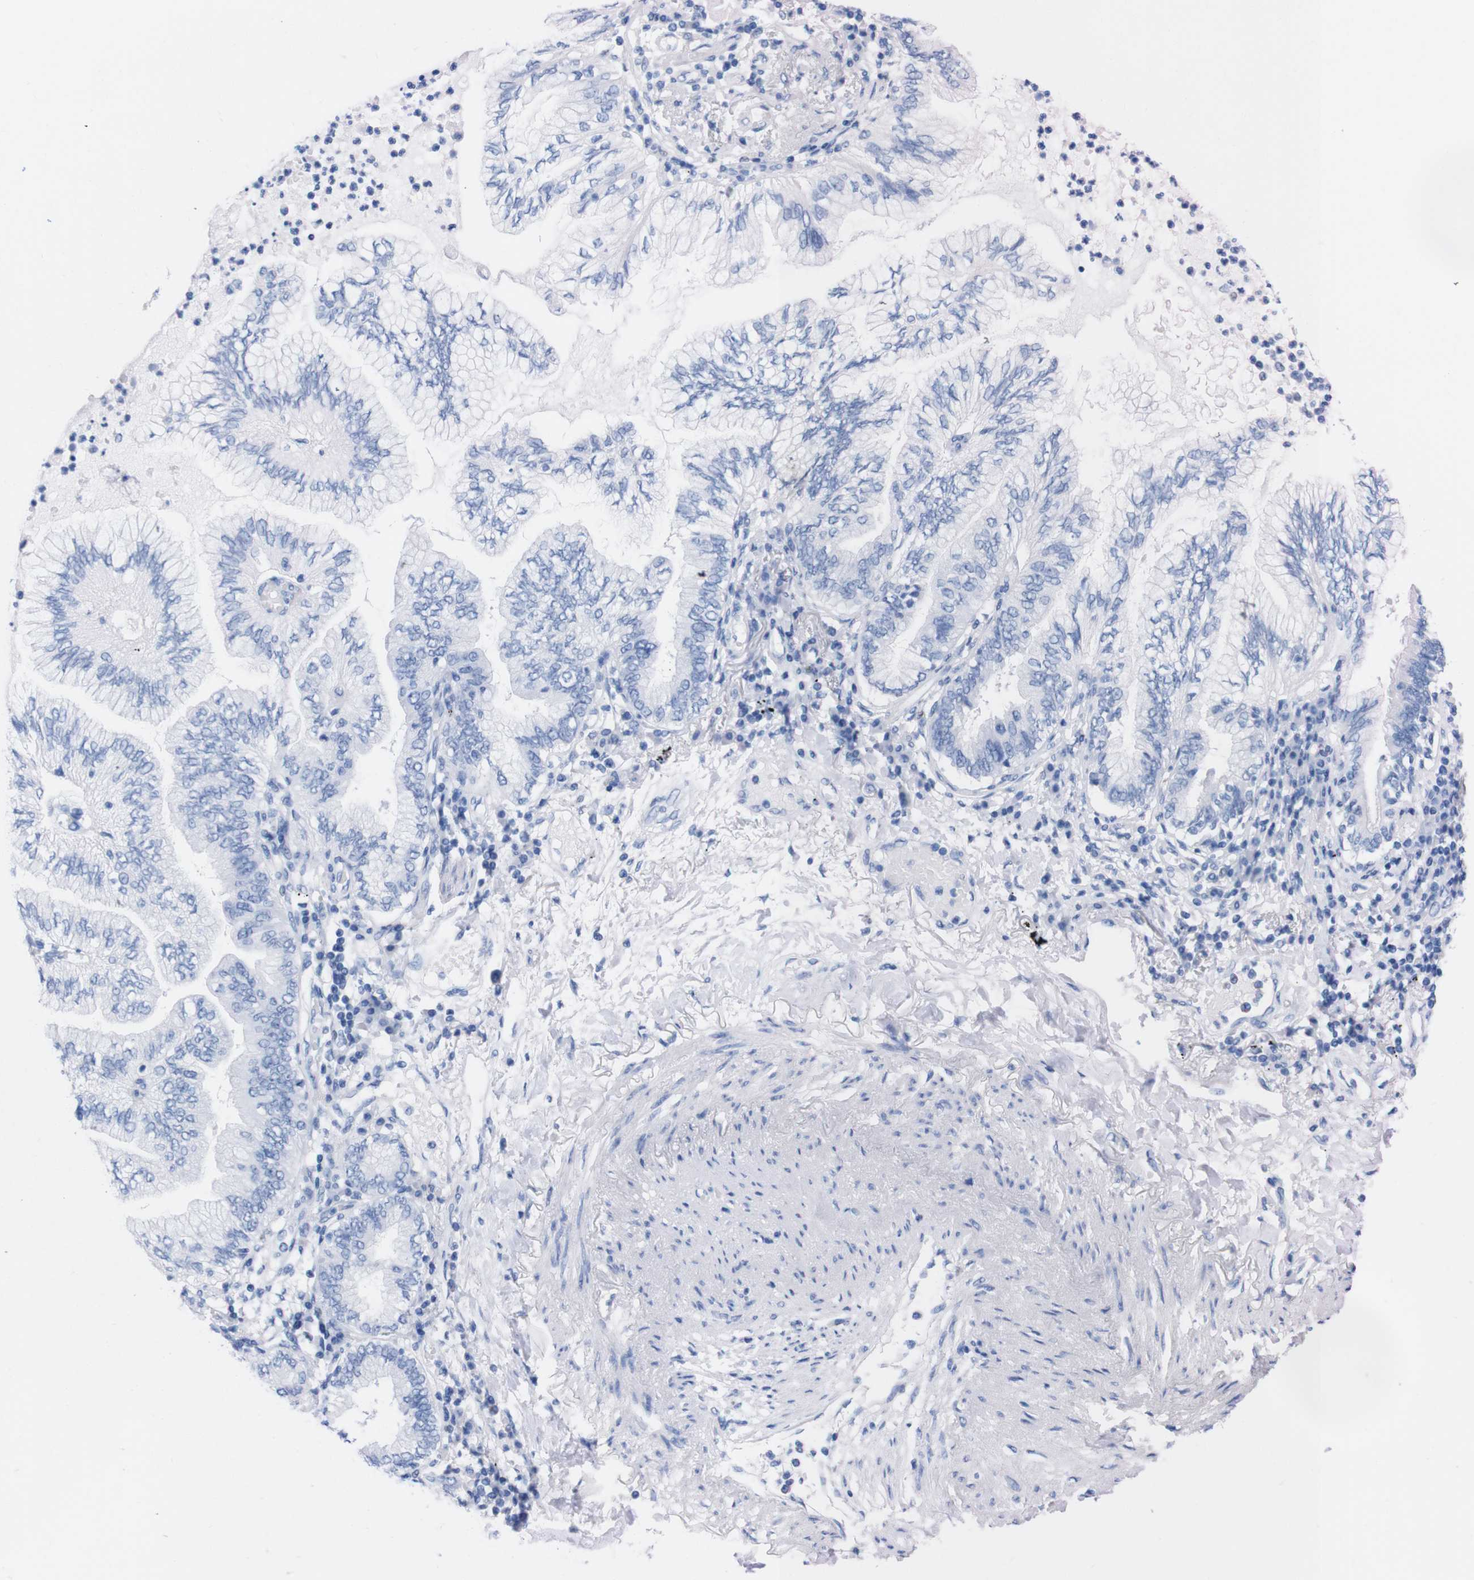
{"staining": {"intensity": "negative", "quantity": "none", "location": "none"}, "tissue": "lung cancer", "cell_type": "Tumor cells", "image_type": "cancer", "snomed": [{"axis": "morphology", "description": "Normal tissue, NOS"}, {"axis": "morphology", "description": "Adenocarcinoma, NOS"}, {"axis": "topography", "description": "Bronchus"}, {"axis": "topography", "description": "Lung"}], "caption": "Protein analysis of lung cancer exhibits no significant staining in tumor cells.", "gene": "P2RY12", "patient": {"sex": "female", "age": 70}}